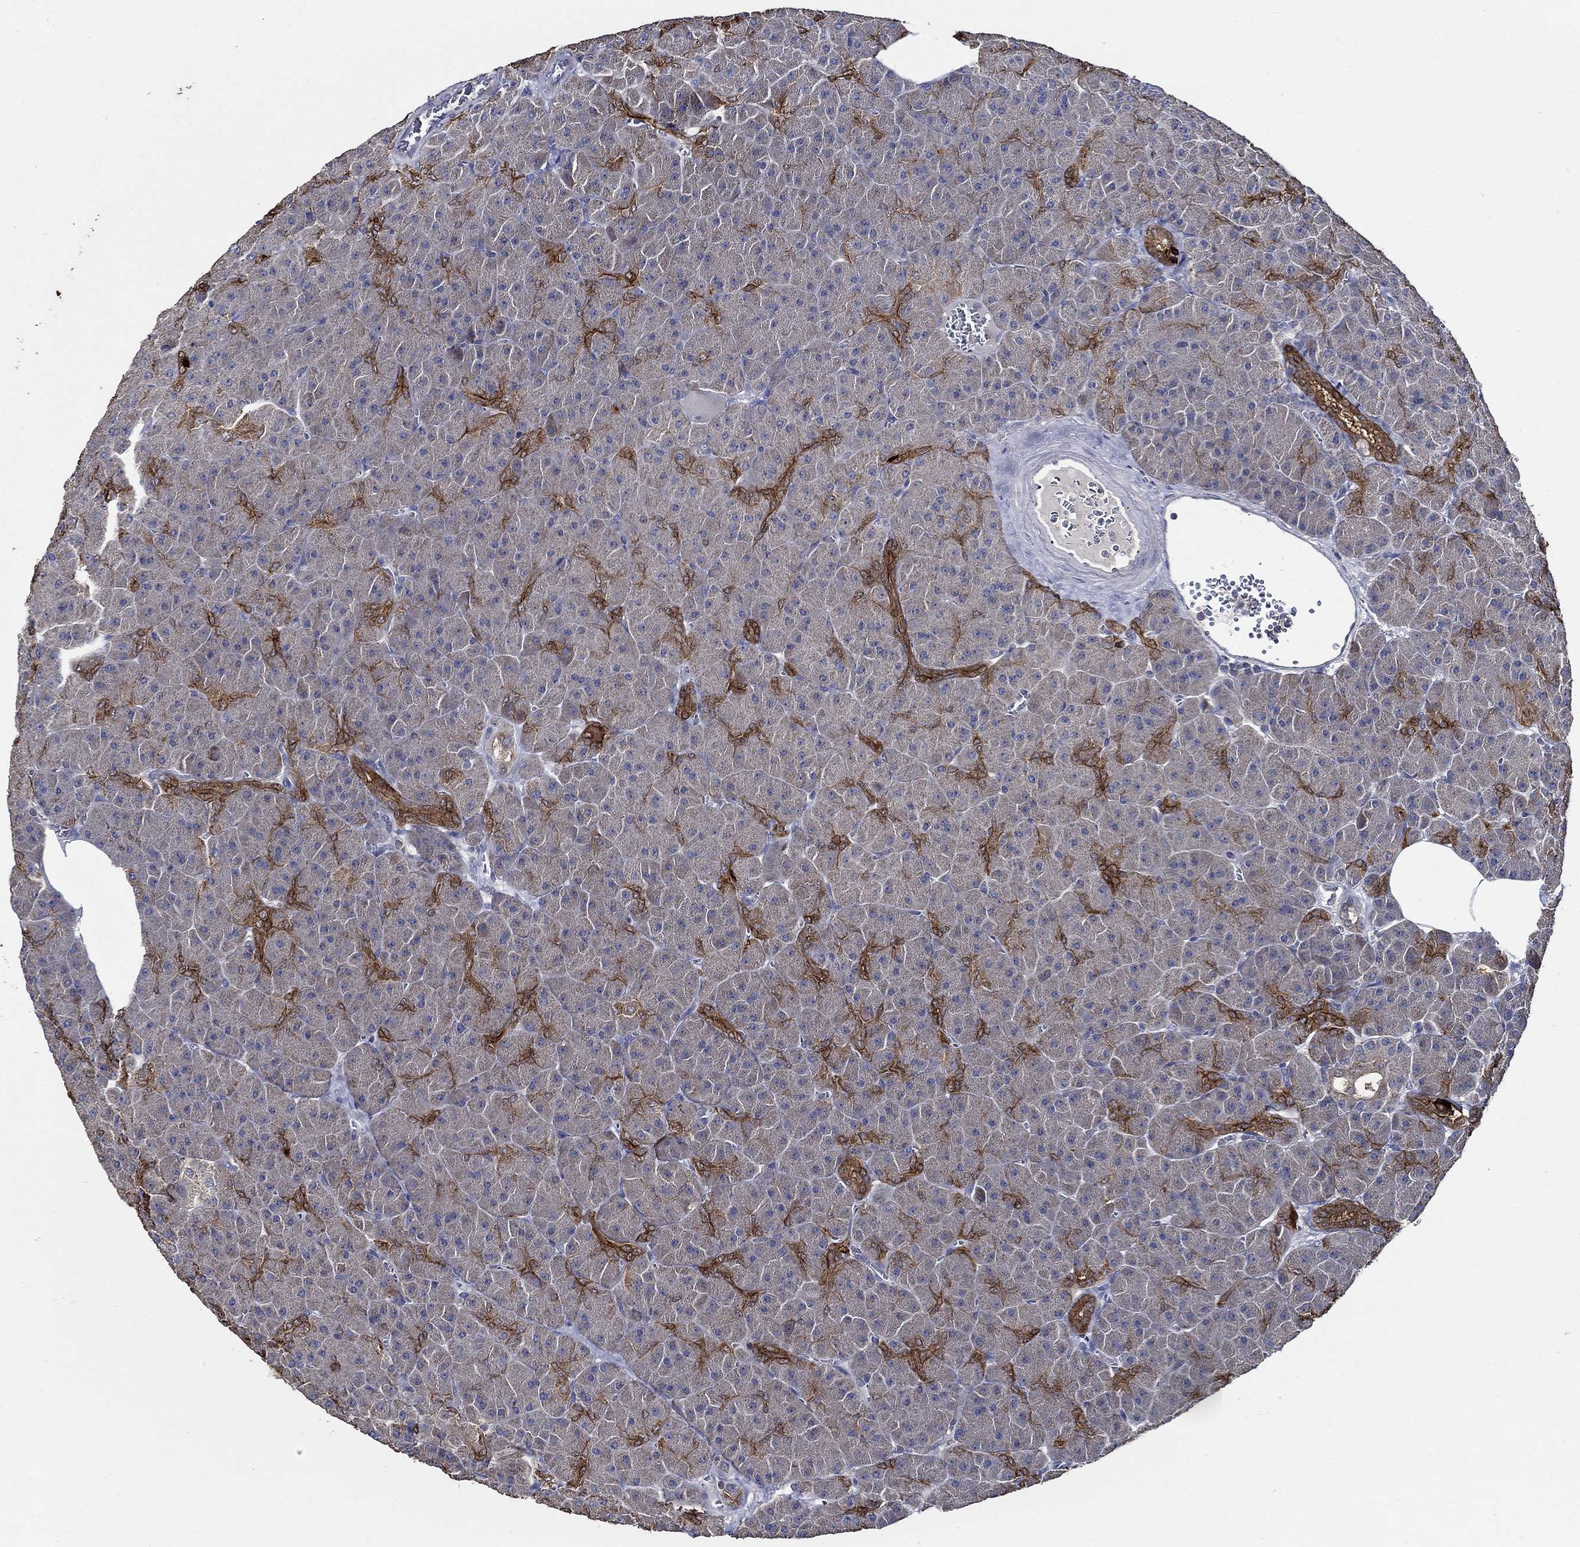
{"staining": {"intensity": "strong", "quantity": "25%-75%", "location": "cytoplasmic/membranous"}, "tissue": "pancreas", "cell_type": "Exocrine glandular cells", "image_type": "normal", "snomed": [{"axis": "morphology", "description": "Normal tissue, NOS"}, {"axis": "topography", "description": "Pancreas"}], "caption": "Immunohistochemistry photomicrograph of unremarkable pancreas stained for a protein (brown), which shows high levels of strong cytoplasmic/membranous expression in about 25%-75% of exocrine glandular cells.", "gene": "WDR53", "patient": {"sex": "male", "age": 61}}